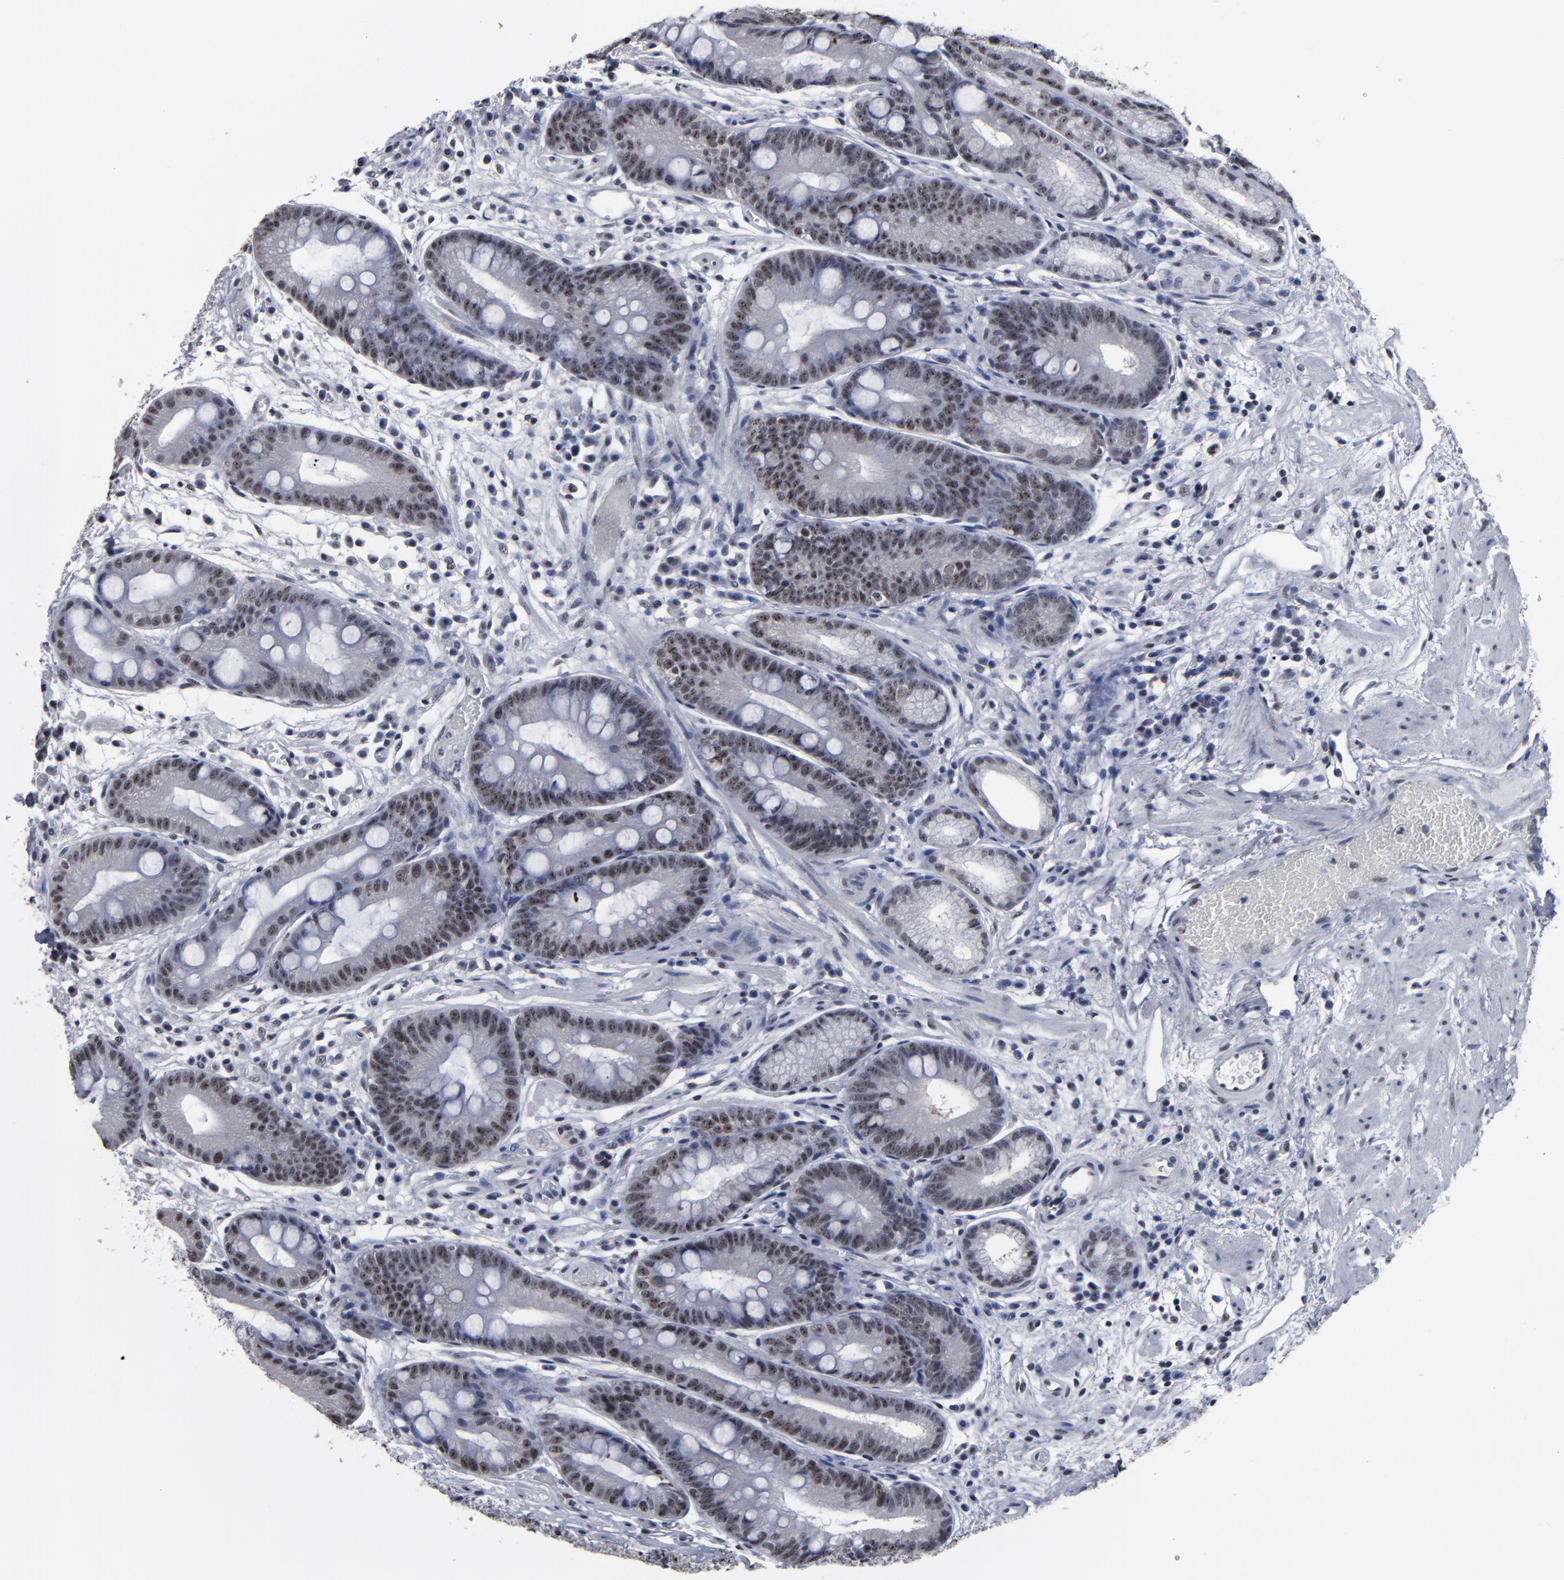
{"staining": {"intensity": "strong", "quantity": "25%-75%", "location": "nuclear"}, "tissue": "stomach", "cell_type": "Glandular cells", "image_type": "normal", "snomed": [{"axis": "morphology", "description": "Normal tissue, NOS"}, {"axis": "morphology", "description": "Inflammation, NOS"}, {"axis": "topography", "description": "Stomach, lower"}], "caption": "Stomach stained with DAB immunohistochemistry (IHC) displays high levels of strong nuclear positivity in about 25%-75% of glandular cells. (Brightfield microscopy of DAB IHC at high magnification).", "gene": "SSRP1", "patient": {"sex": "male", "age": 59}}